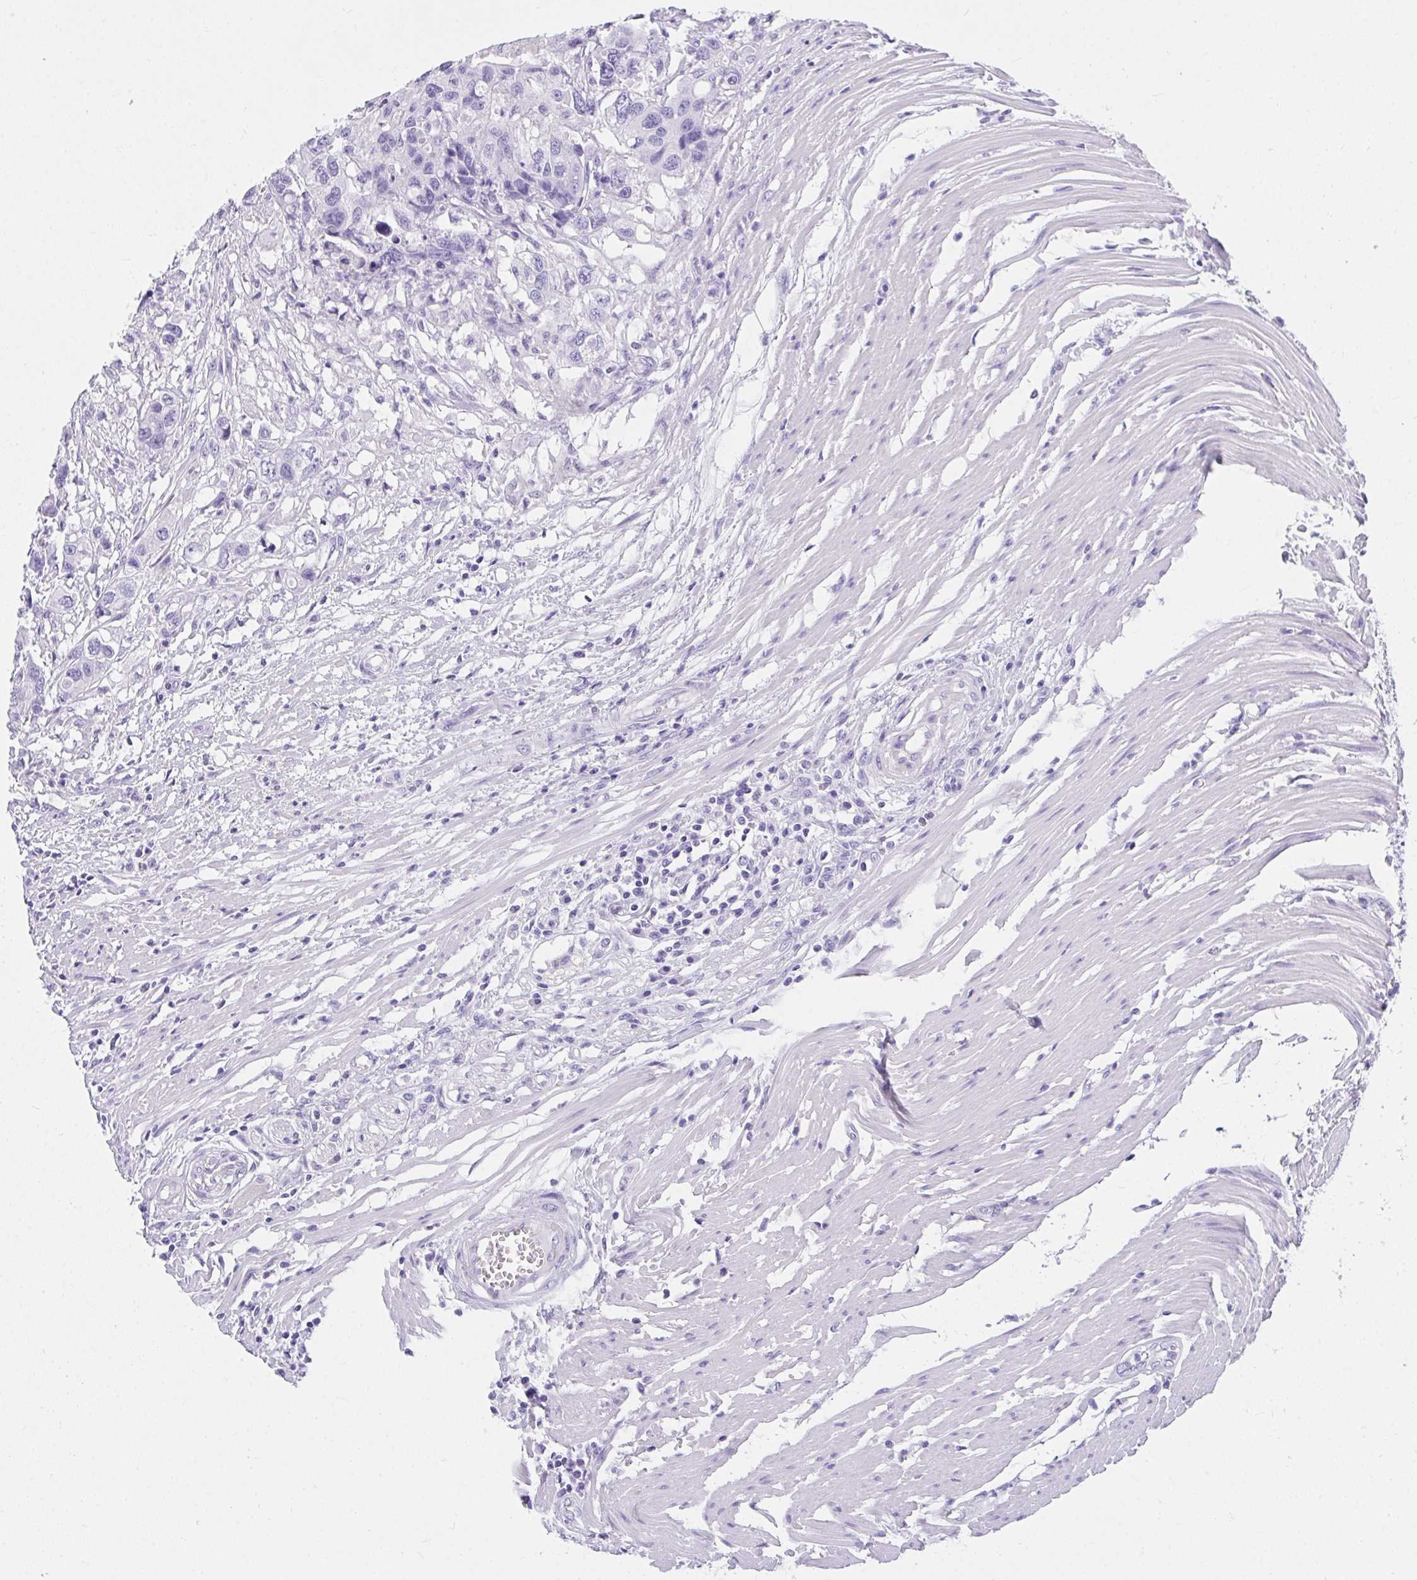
{"staining": {"intensity": "negative", "quantity": "none", "location": "none"}, "tissue": "colorectal cancer", "cell_type": "Tumor cells", "image_type": "cancer", "snomed": [{"axis": "morphology", "description": "Adenocarcinoma, NOS"}, {"axis": "topography", "description": "Colon"}], "caption": "High power microscopy histopathology image of an IHC histopathology image of colorectal cancer, revealing no significant staining in tumor cells.", "gene": "AVIL", "patient": {"sex": "male", "age": 77}}